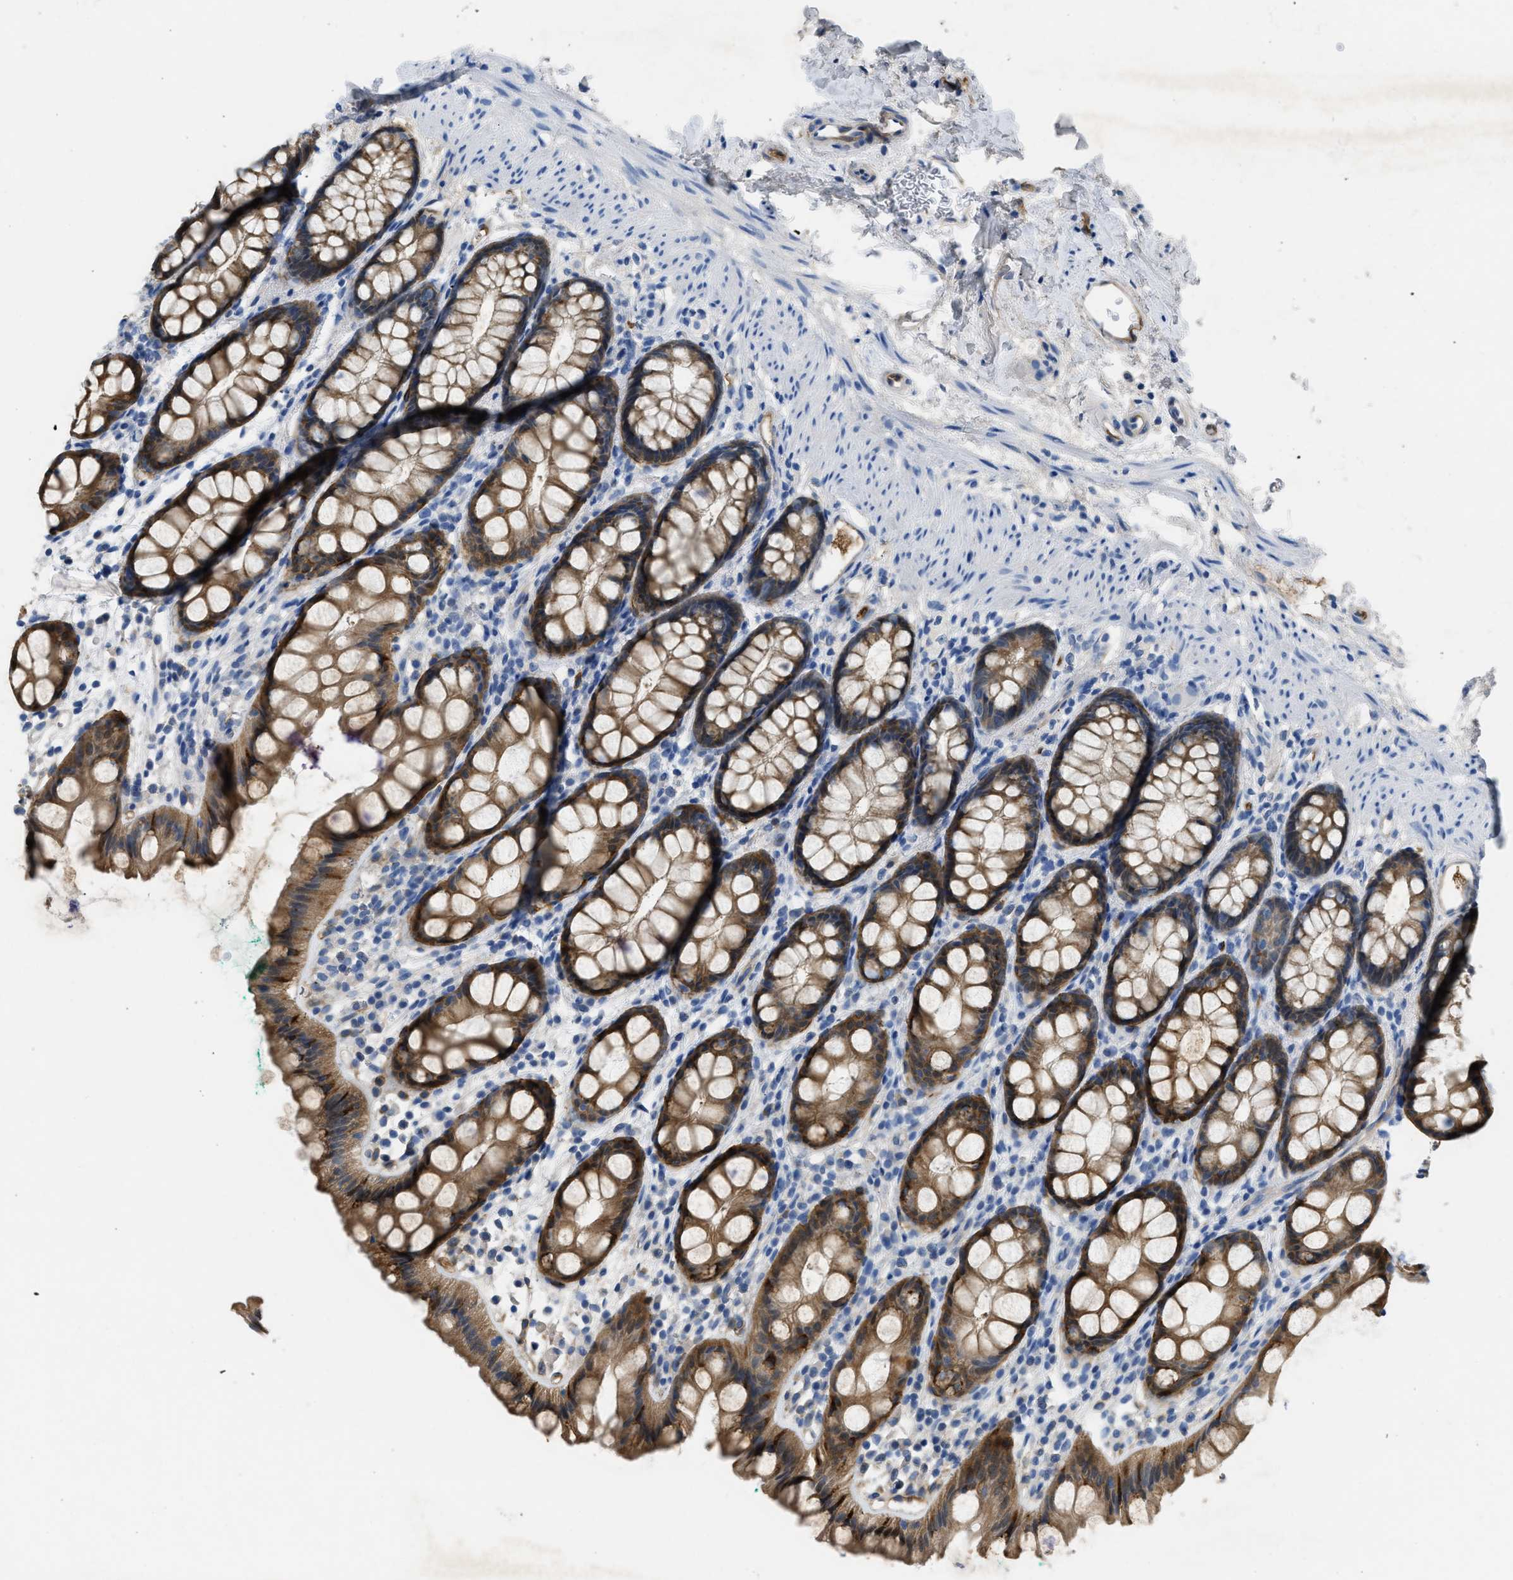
{"staining": {"intensity": "moderate", "quantity": ">75%", "location": "cytoplasmic/membranous,nuclear"}, "tissue": "rectum", "cell_type": "Glandular cells", "image_type": "normal", "snomed": [{"axis": "morphology", "description": "Normal tissue, NOS"}, {"axis": "topography", "description": "Rectum"}], "caption": "Rectum stained with DAB IHC exhibits medium levels of moderate cytoplasmic/membranous,nuclear expression in approximately >75% of glandular cells.", "gene": "SPEG", "patient": {"sex": "female", "age": 65}}